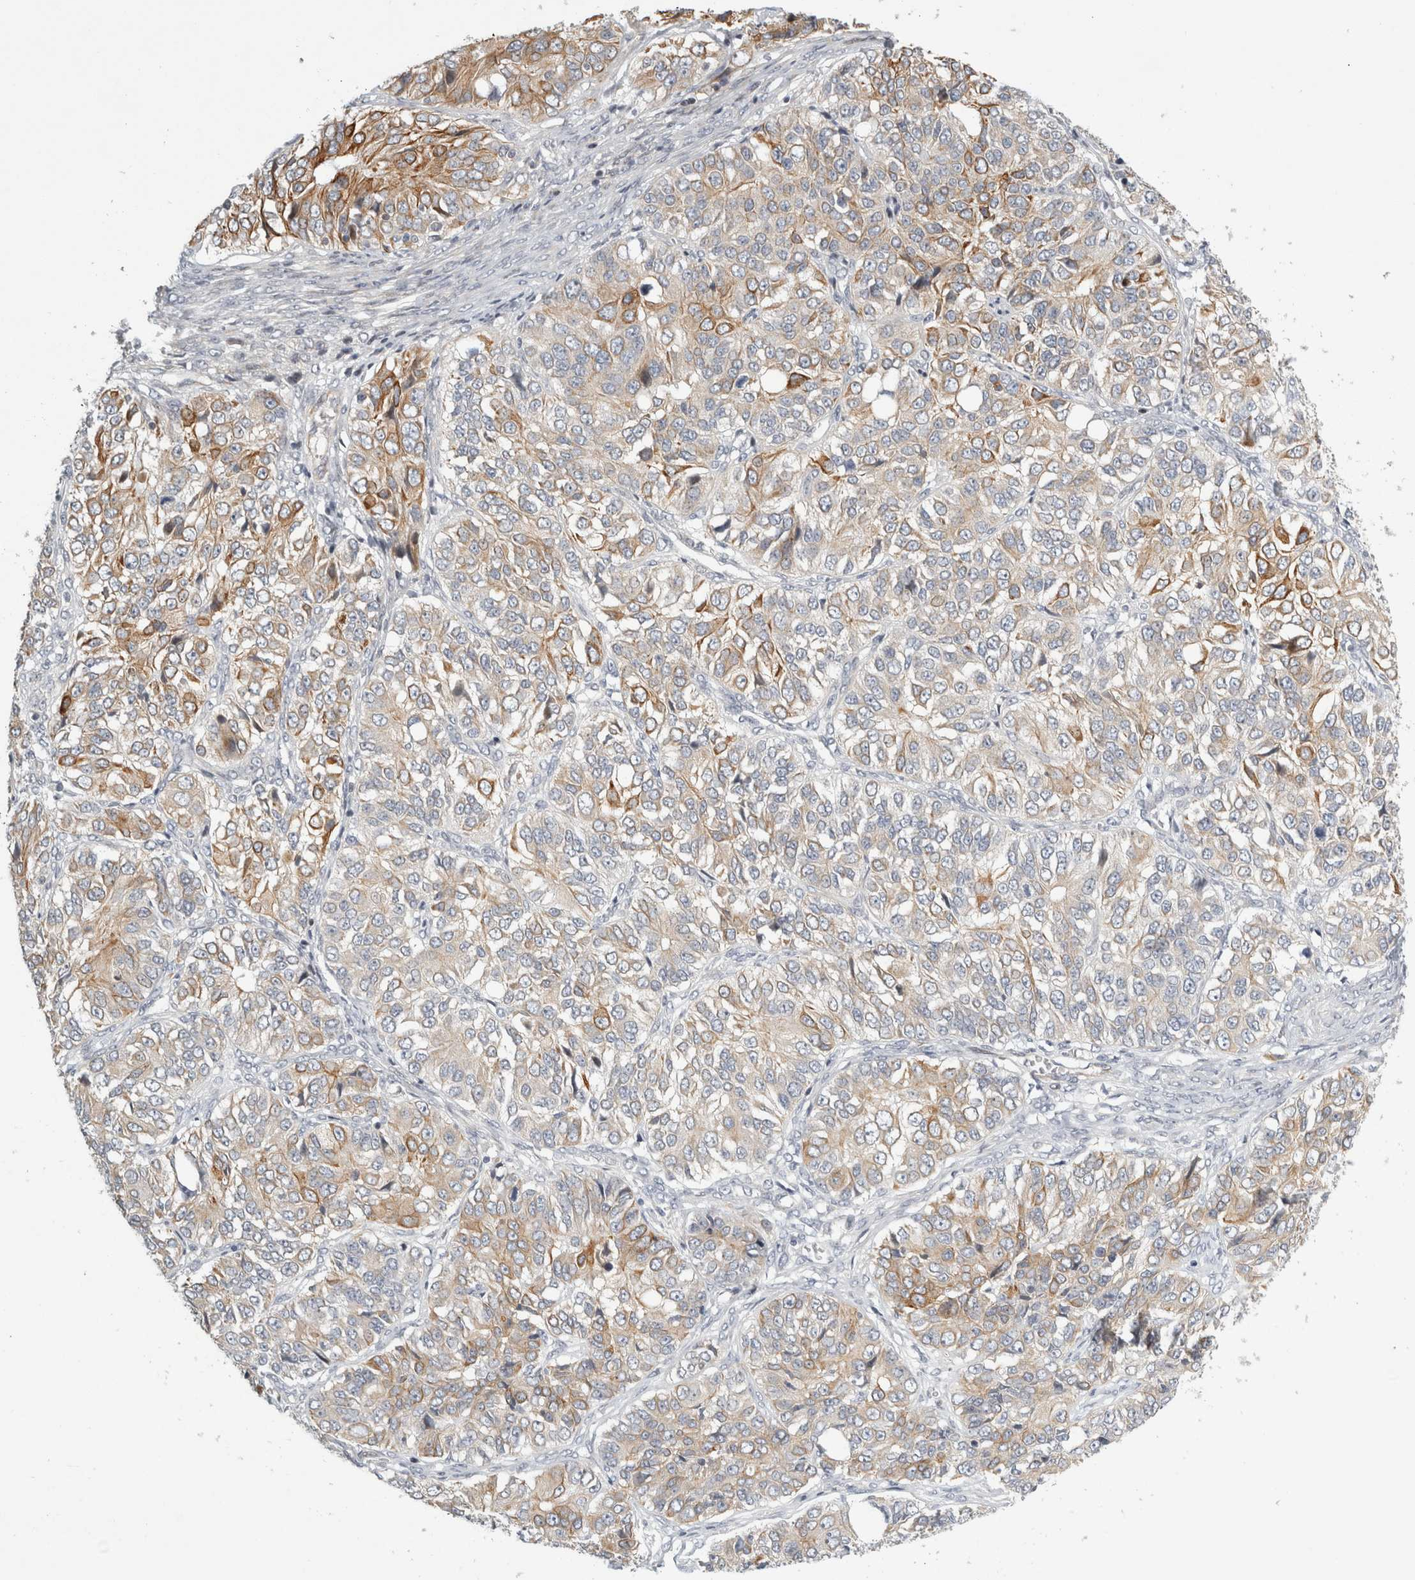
{"staining": {"intensity": "moderate", "quantity": "<25%", "location": "cytoplasmic/membranous"}, "tissue": "ovarian cancer", "cell_type": "Tumor cells", "image_type": "cancer", "snomed": [{"axis": "morphology", "description": "Carcinoma, endometroid"}, {"axis": "topography", "description": "Ovary"}], "caption": "Ovarian endometroid carcinoma tissue reveals moderate cytoplasmic/membranous staining in about <25% of tumor cells, visualized by immunohistochemistry.", "gene": "UTP25", "patient": {"sex": "female", "age": 51}}